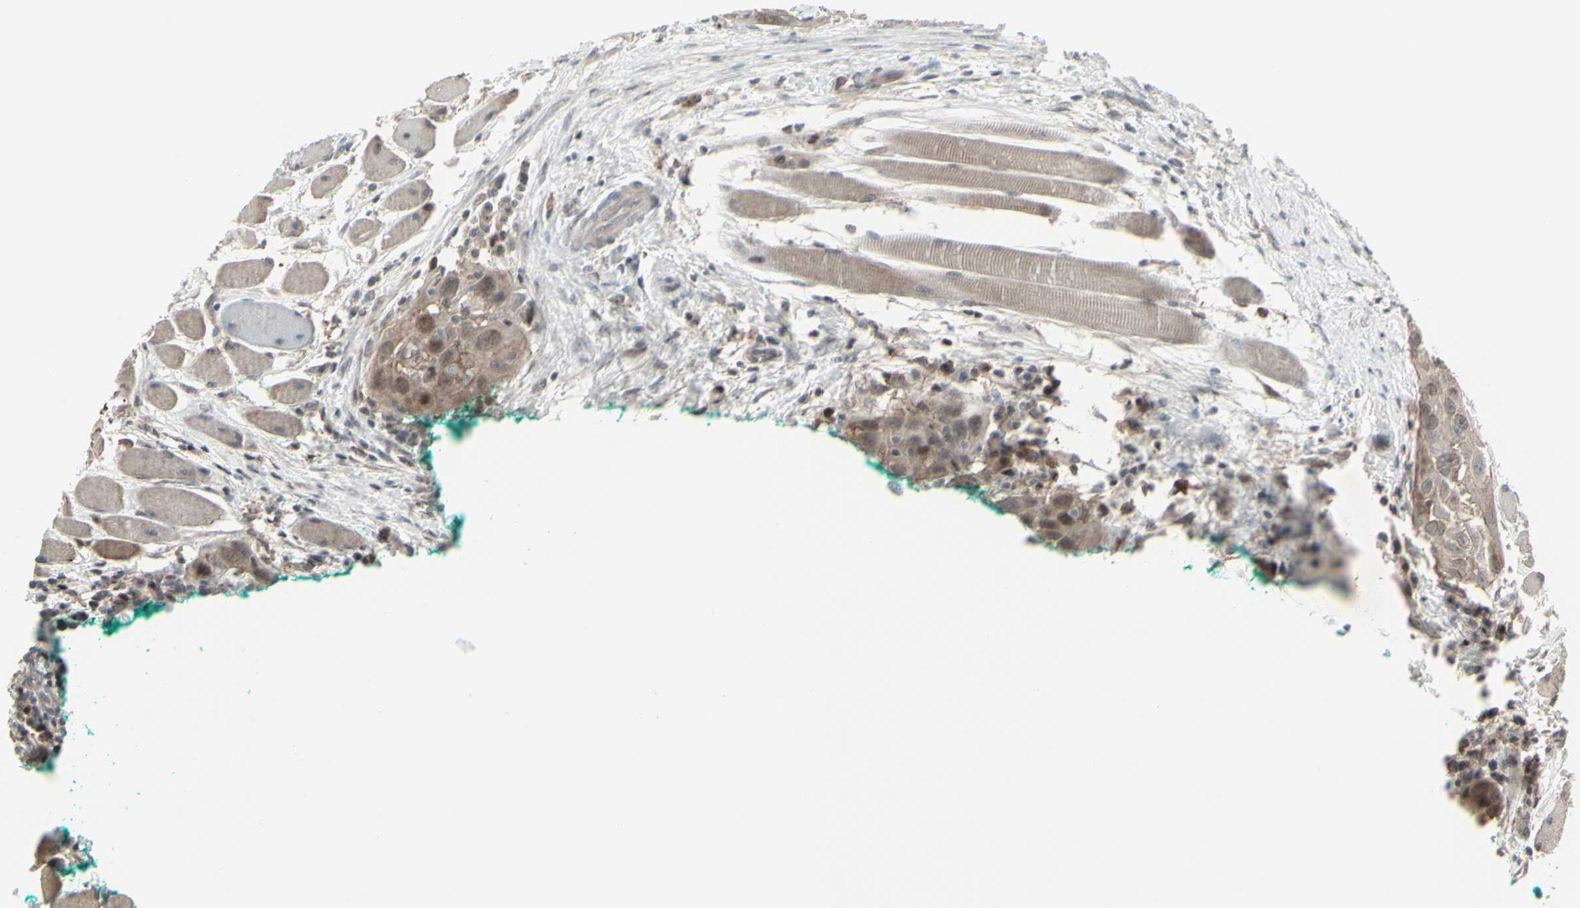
{"staining": {"intensity": "moderate", "quantity": "<25%", "location": "nuclear"}, "tissue": "head and neck cancer", "cell_type": "Tumor cells", "image_type": "cancer", "snomed": [{"axis": "morphology", "description": "Squamous cell carcinoma, NOS"}, {"axis": "topography", "description": "Oral tissue"}, {"axis": "topography", "description": "Head-Neck"}], "caption": "Head and neck cancer (squamous cell carcinoma) stained for a protein (brown) demonstrates moderate nuclear positive expression in about <25% of tumor cells.", "gene": "CD33", "patient": {"sex": "female", "age": 50}}